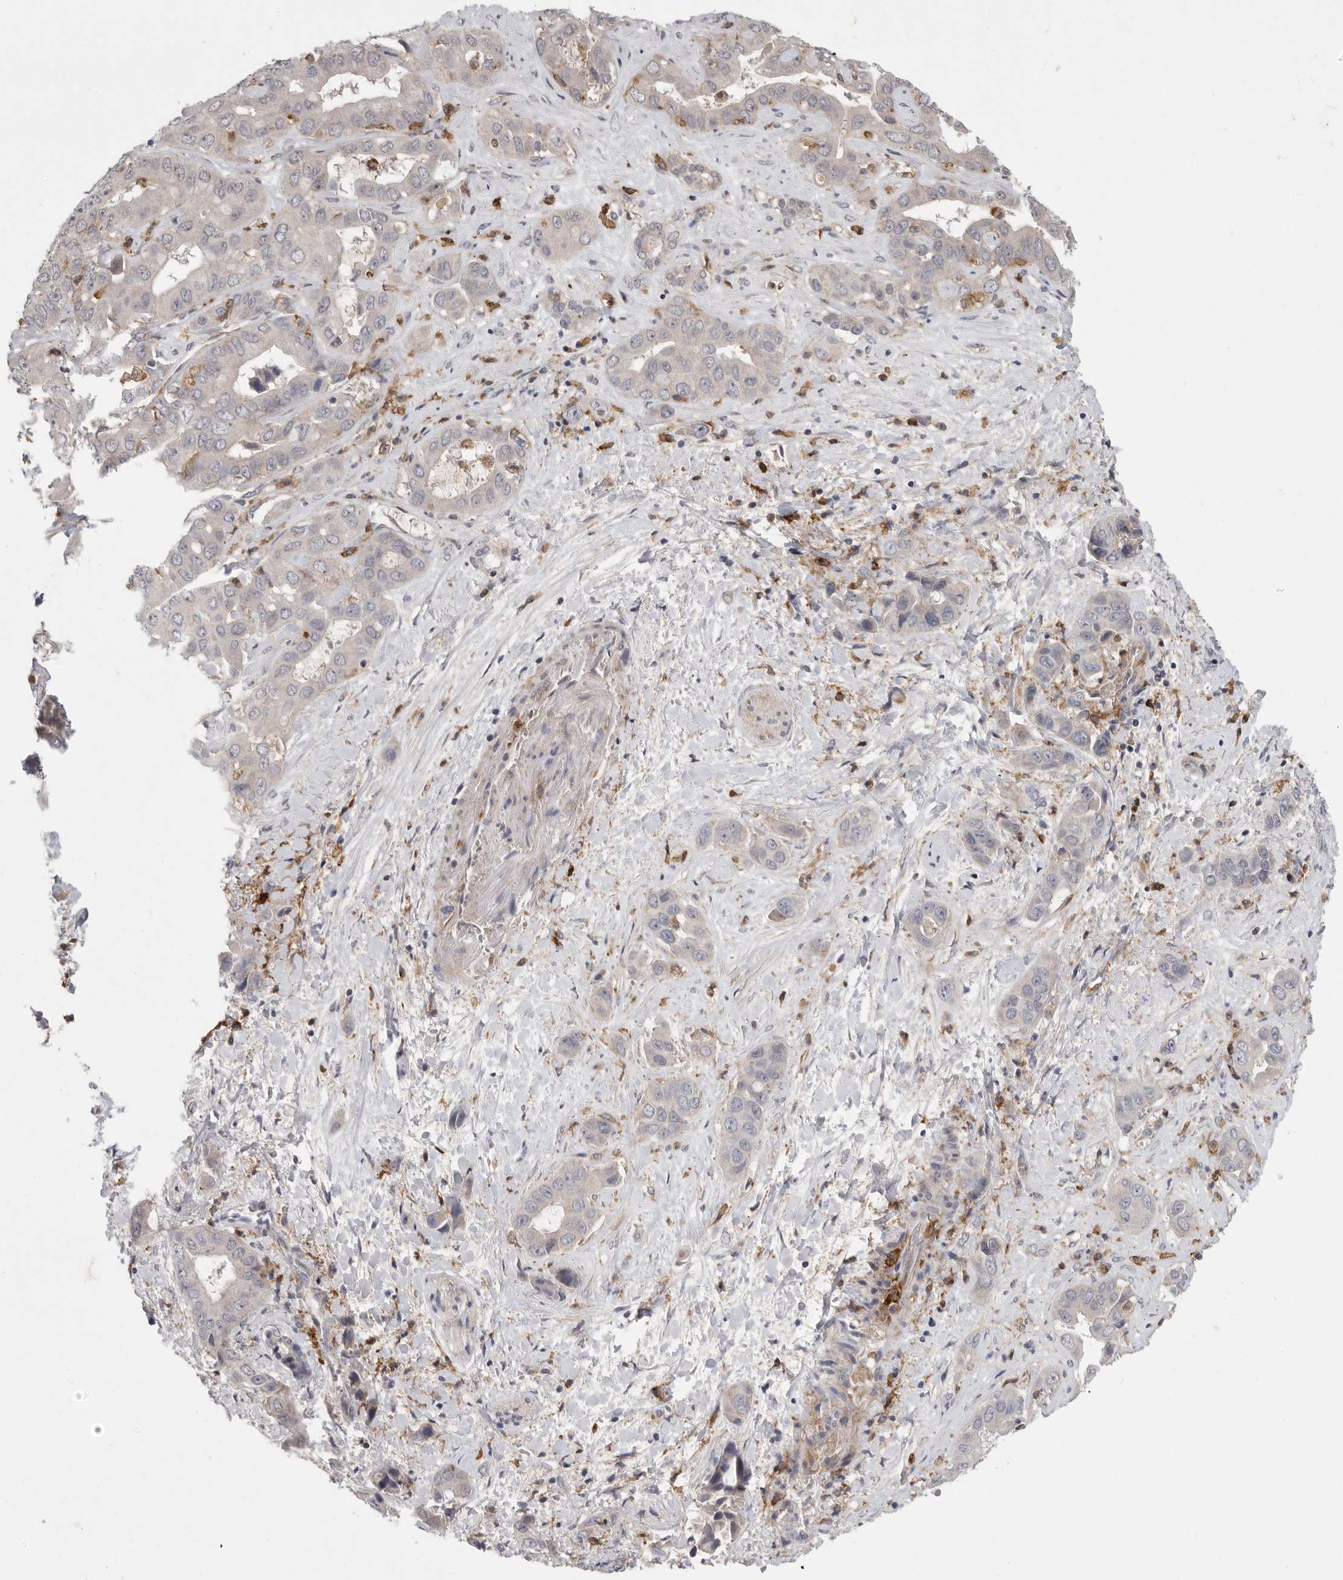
{"staining": {"intensity": "negative", "quantity": "none", "location": "none"}, "tissue": "liver cancer", "cell_type": "Tumor cells", "image_type": "cancer", "snomed": [{"axis": "morphology", "description": "Cholangiocarcinoma"}, {"axis": "topography", "description": "Liver"}], "caption": "Histopathology image shows no significant protein positivity in tumor cells of cholangiocarcinoma (liver). The staining is performed using DAB (3,3'-diaminobenzidine) brown chromogen with nuclei counter-stained in using hematoxylin.", "gene": "SIGLEC10", "patient": {"sex": "female", "age": 52}}